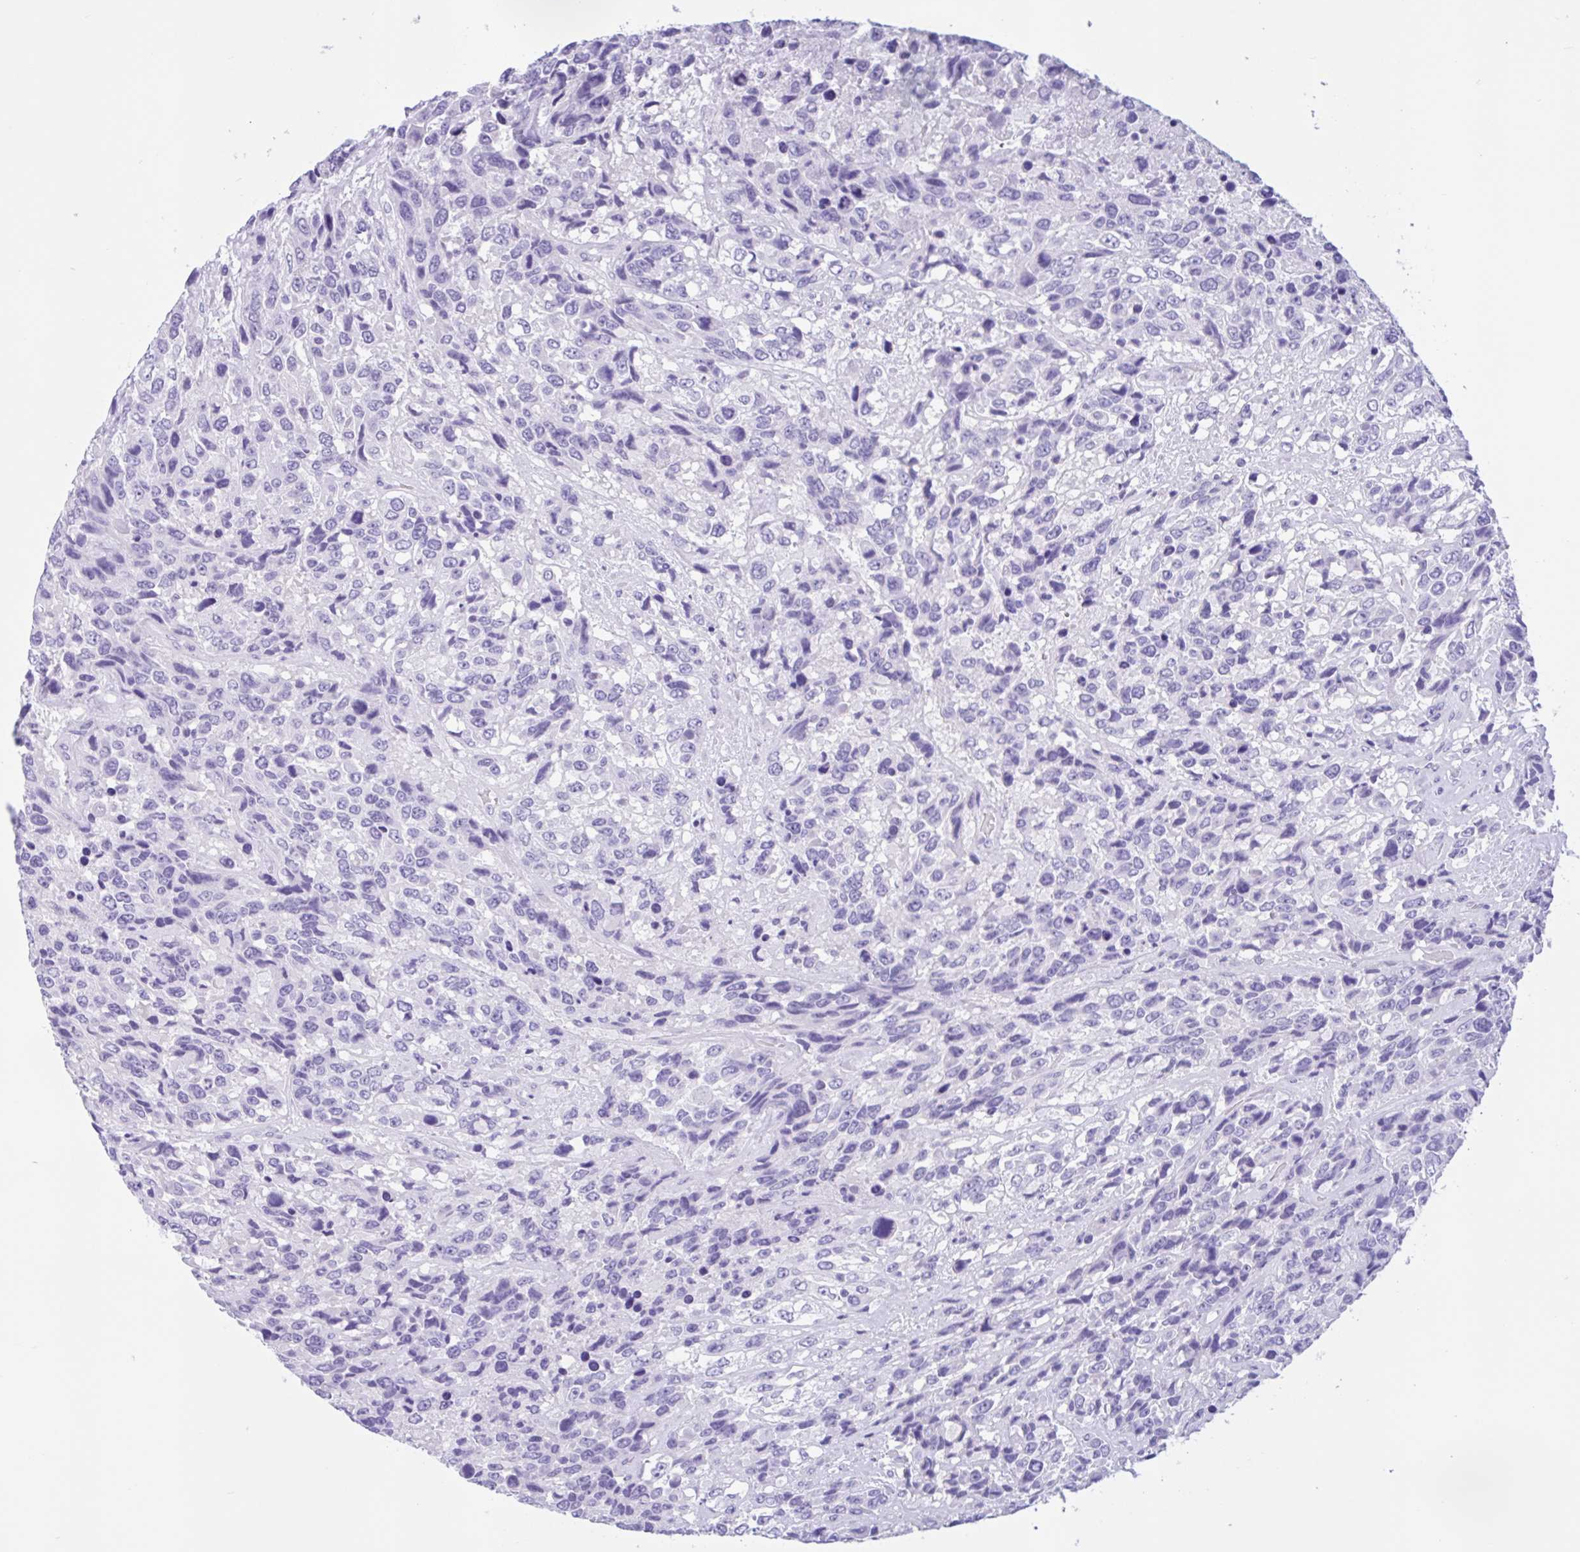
{"staining": {"intensity": "negative", "quantity": "none", "location": "none"}, "tissue": "urothelial cancer", "cell_type": "Tumor cells", "image_type": "cancer", "snomed": [{"axis": "morphology", "description": "Urothelial carcinoma, High grade"}, {"axis": "topography", "description": "Urinary bladder"}], "caption": "A photomicrograph of human urothelial cancer is negative for staining in tumor cells.", "gene": "ZNF319", "patient": {"sex": "female", "age": 70}}